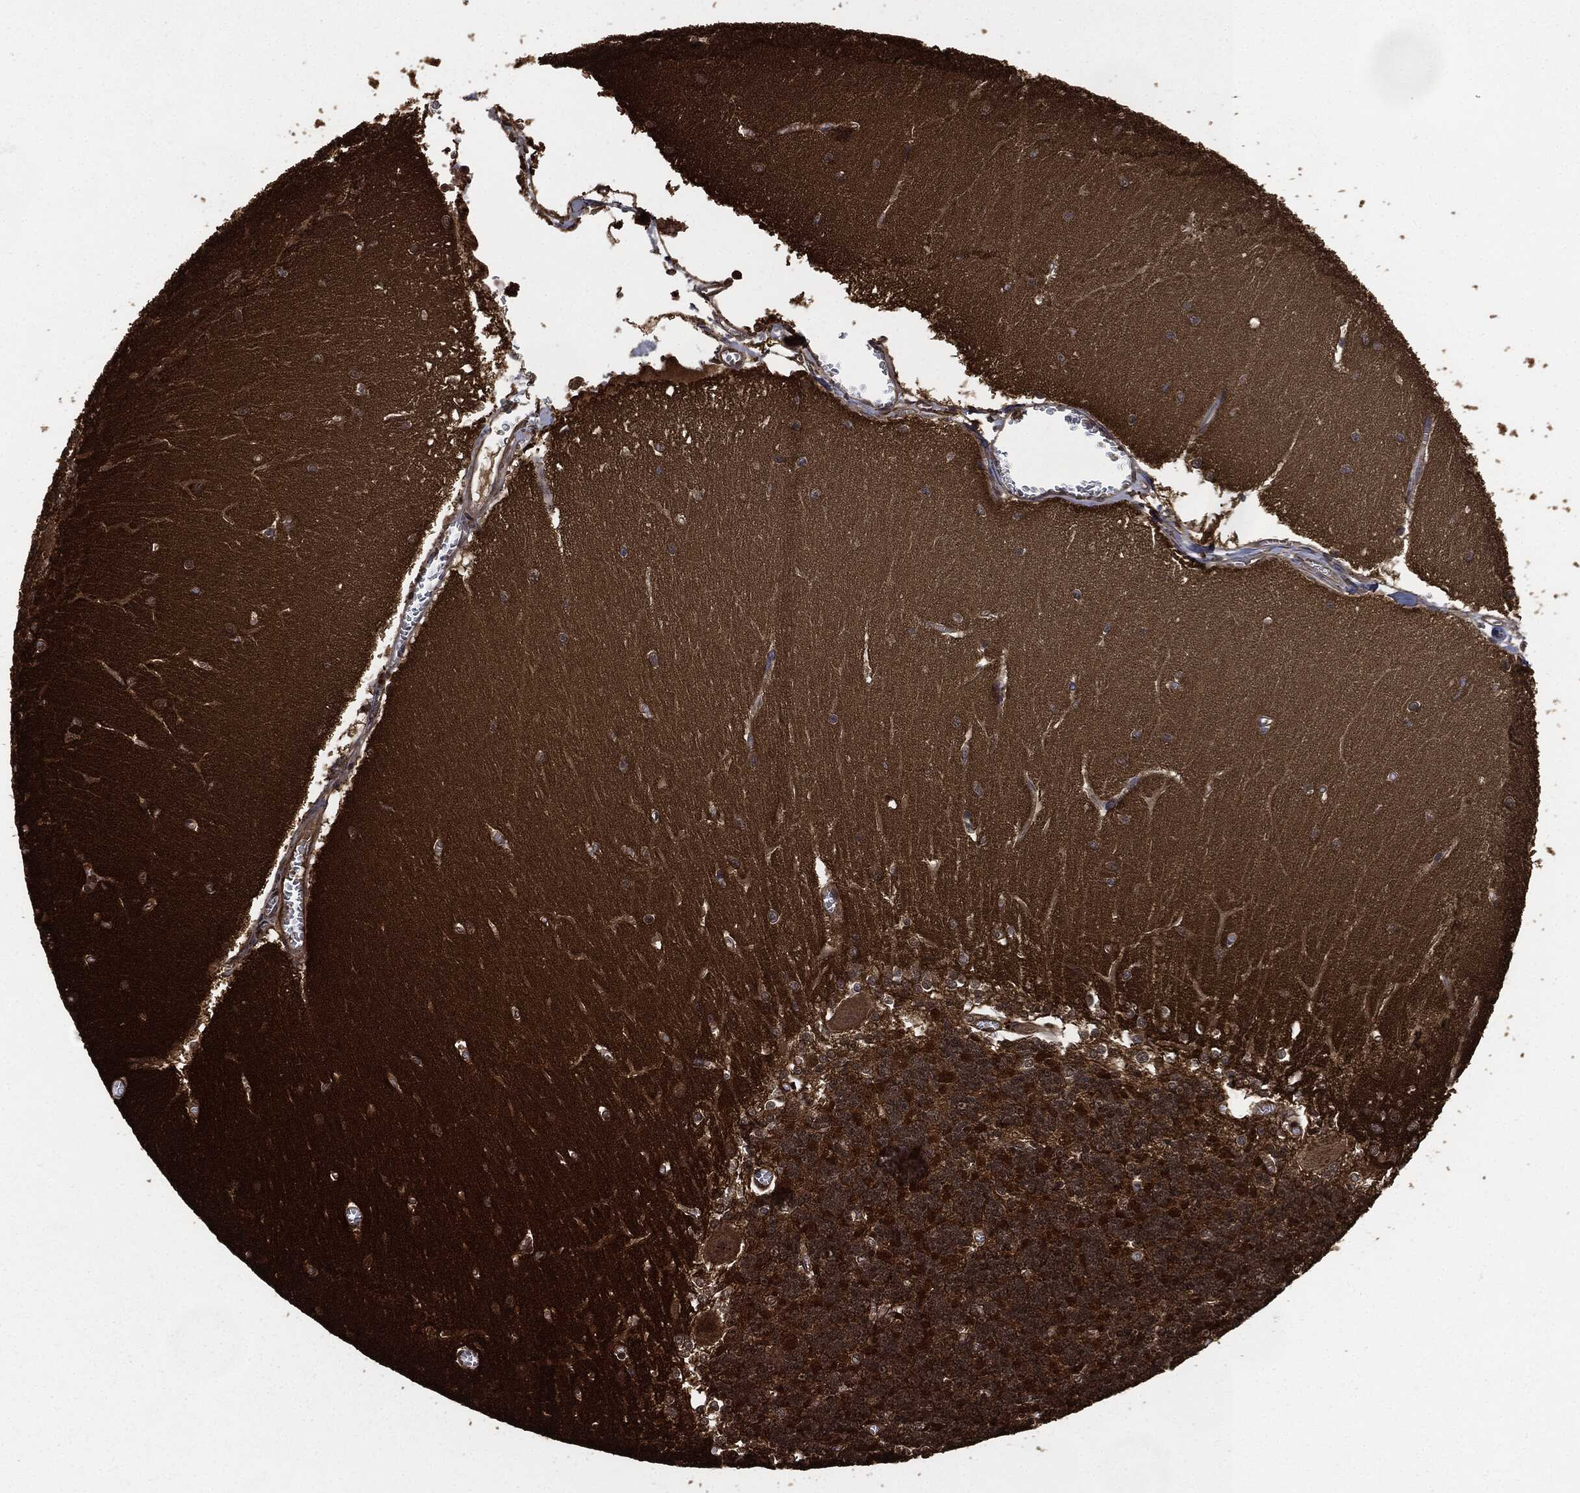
{"staining": {"intensity": "negative", "quantity": "none", "location": "none"}, "tissue": "cerebellum", "cell_type": "Cells in granular layer", "image_type": "normal", "snomed": [{"axis": "morphology", "description": "Normal tissue, NOS"}, {"axis": "topography", "description": "Cerebellum"}], "caption": "Immunohistochemistry of unremarkable cerebellum reveals no expression in cells in granular layer. Nuclei are stained in blue.", "gene": "HRAS", "patient": {"sex": "male", "age": 37}}